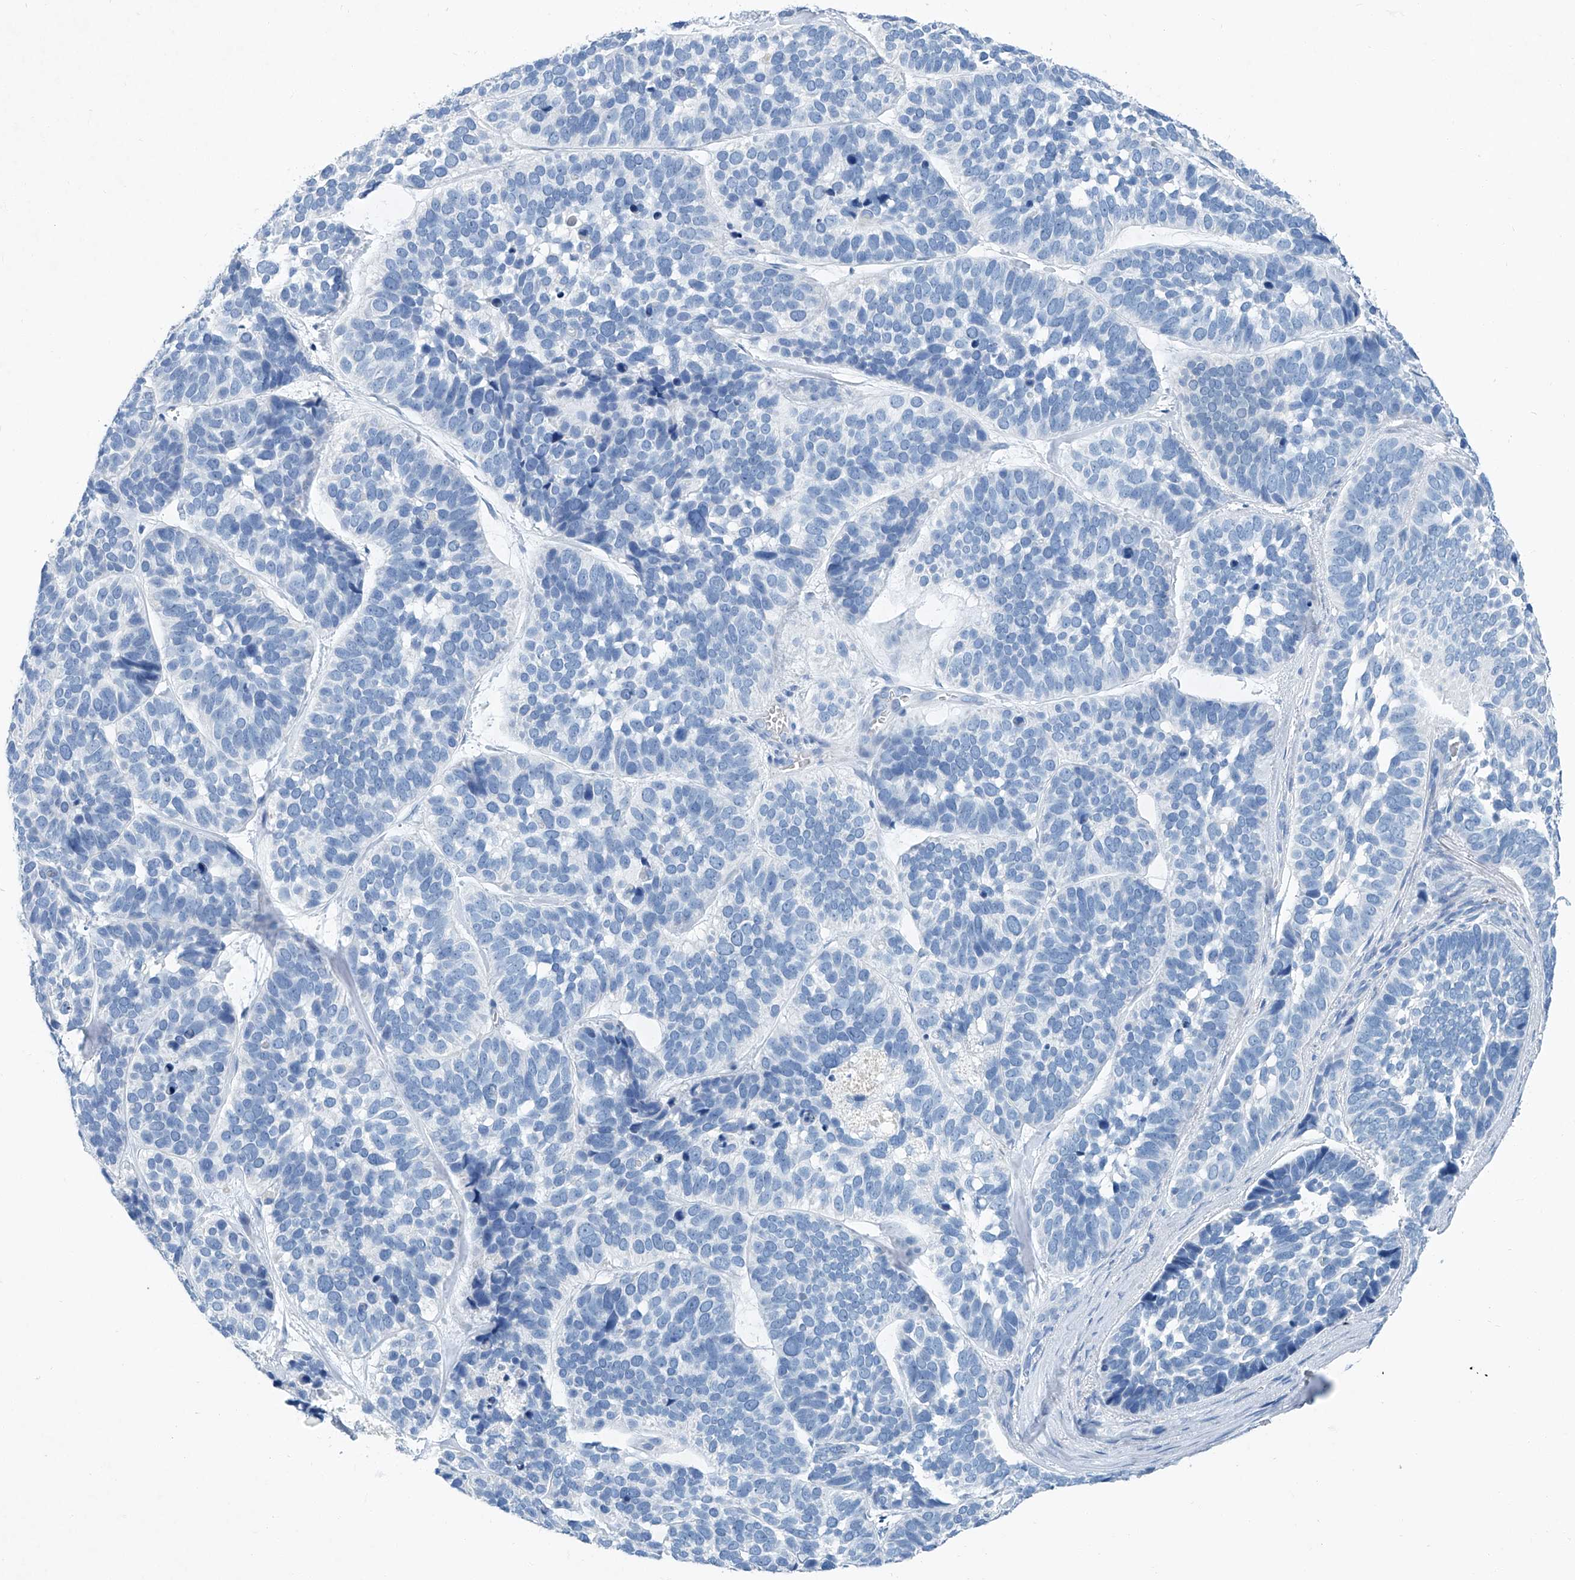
{"staining": {"intensity": "negative", "quantity": "none", "location": "none"}, "tissue": "skin cancer", "cell_type": "Tumor cells", "image_type": "cancer", "snomed": [{"axis": "morphology", "description": "Basal cell carcinoma"}, {"axis": "topography", "description": "Skin"}], "caption": "There is no significant expression in tumor cells of skin cancer (basal cell carcinoma).", "gene": "CYP2A7", "patient": {"sex": "male", "age": 62}}